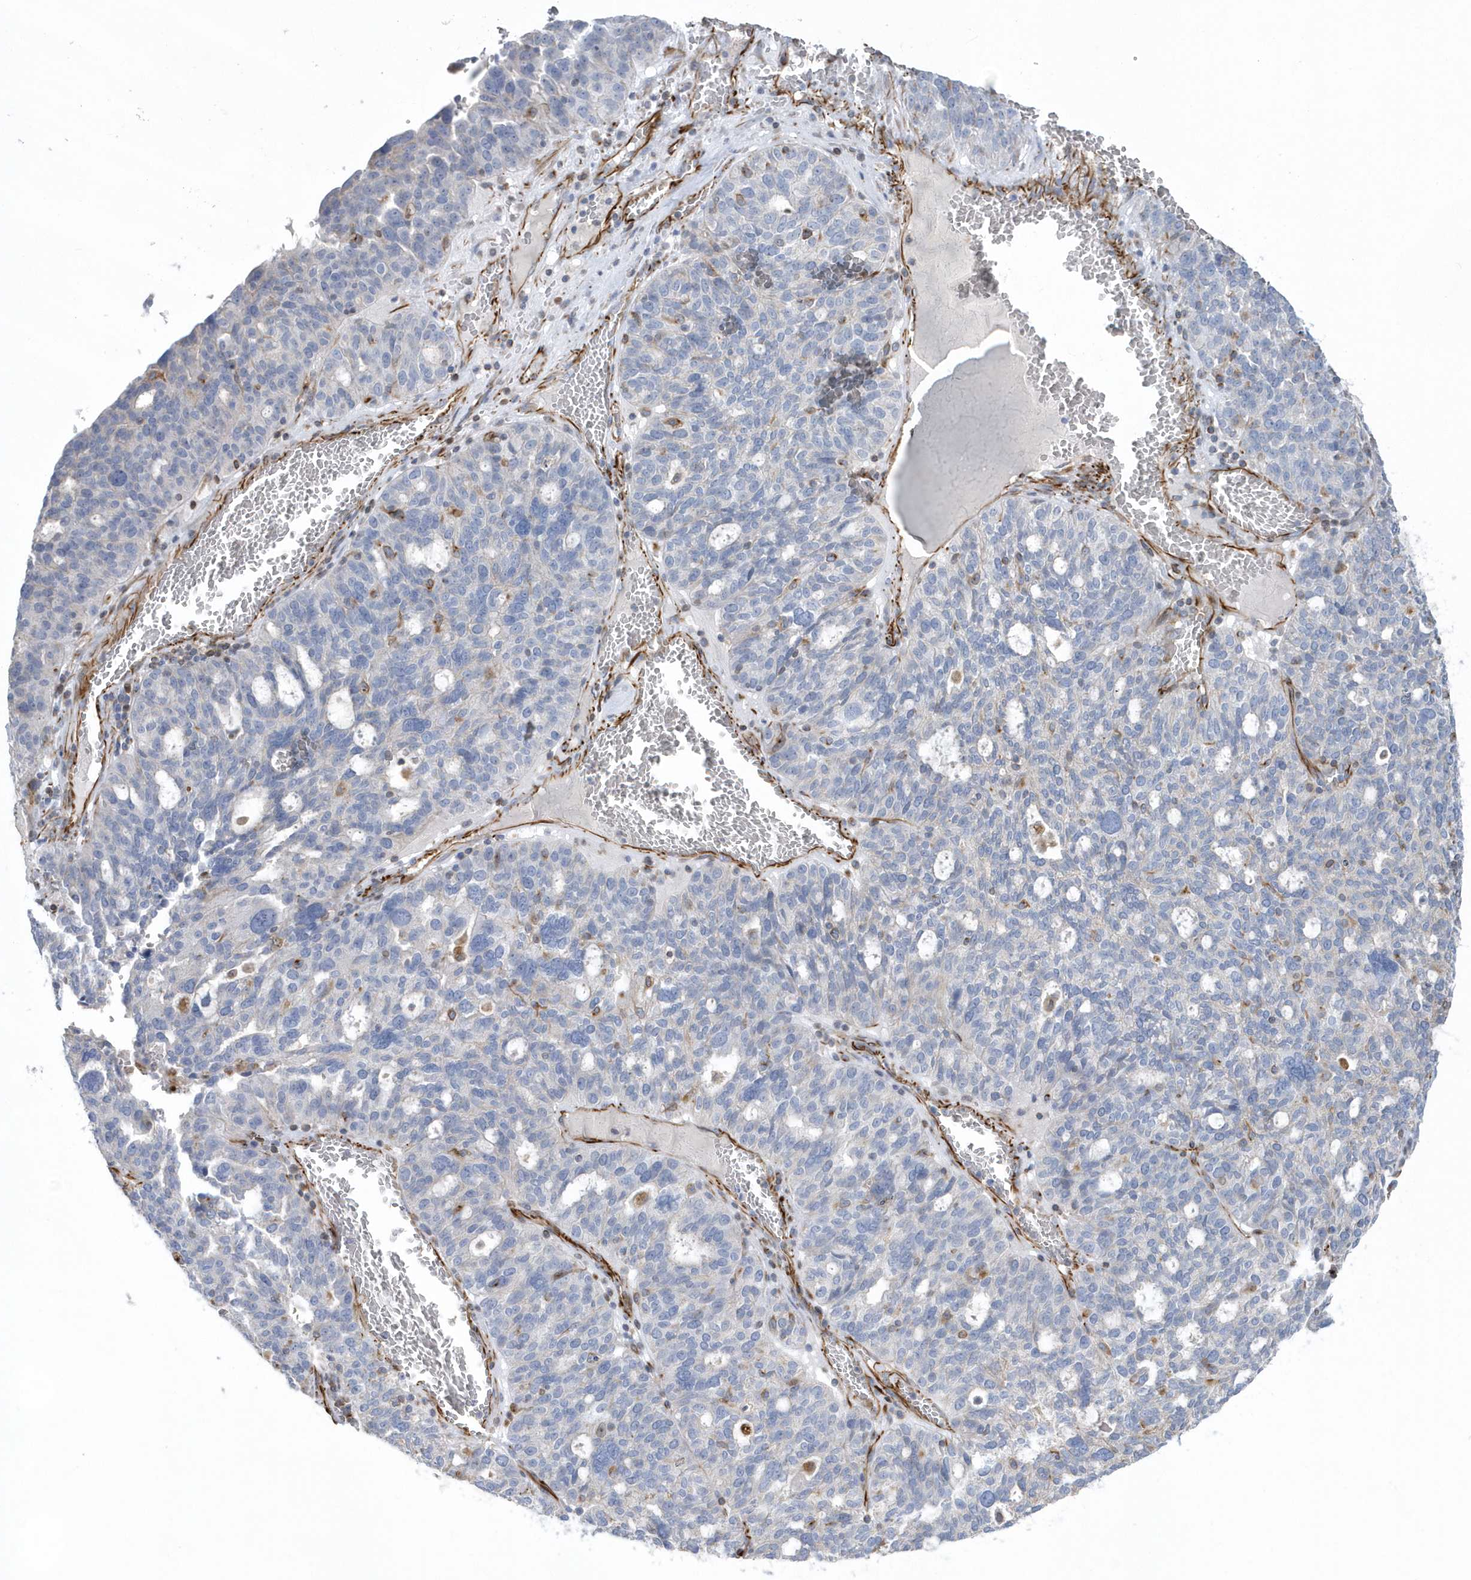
{"staining": {"intensity": "negative", "quantity": "none", "location": "none"}, "tissue": "ovarian cancer", "cell_type": "Tumor cells", "image_type": "cancer", "snomed": [{"axis": "morphology", "description": "Cystadenocarcinoma, serous, NOS"}, {"axis": "topography", "description": "Ovary"}], "caption": "IHC of human ovarian cancer (serous cystadenocarcinoma) reveals no positivity in tumor cells. (Brightfield microscopy of DAB IHC at high magnification).", "gene": "RAB17", "patient": {"sex": "female", "age": 59}}